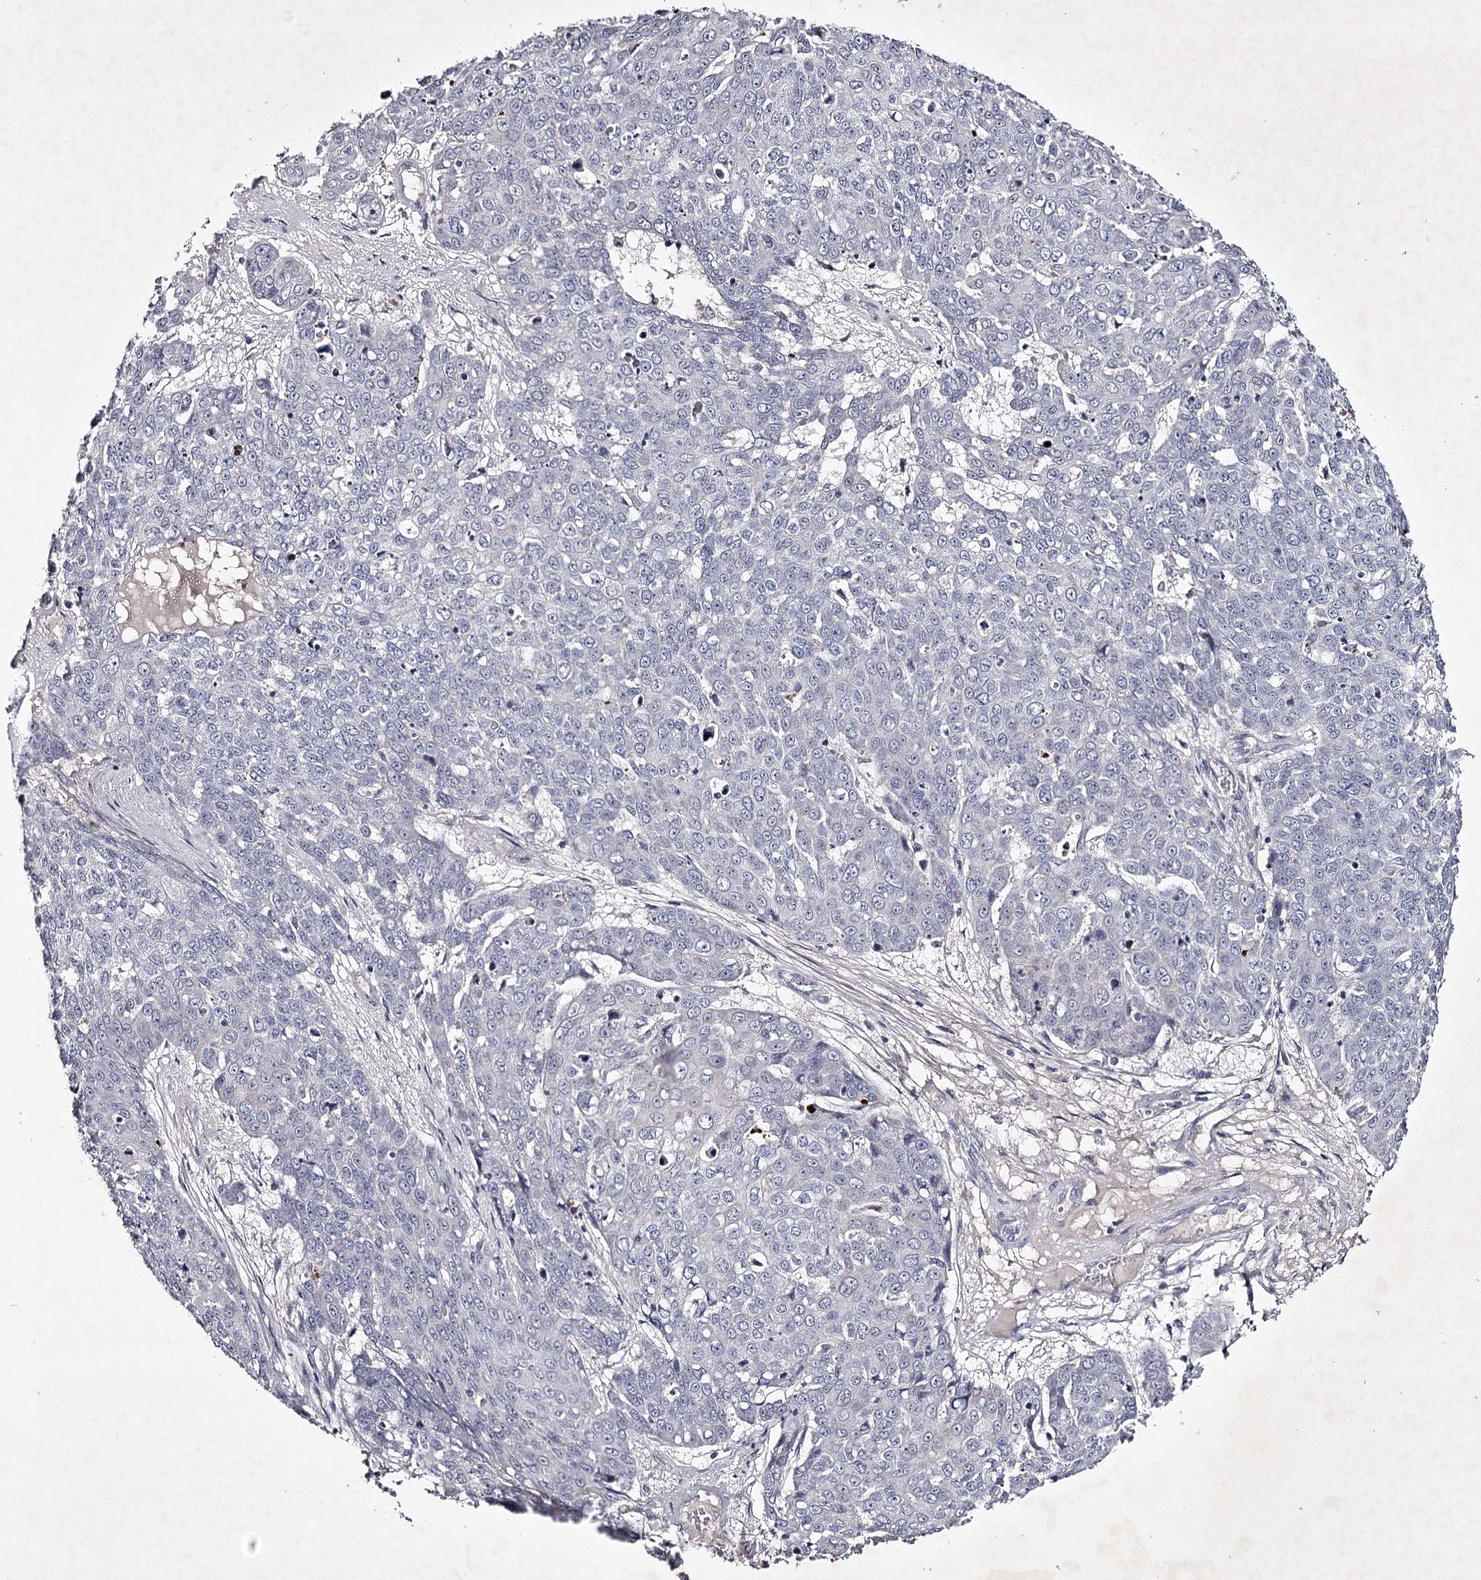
{"staining": {"intensity": "negative", "quantity": "none", "location": "none"}, "tissue": "skin cancer", "cell_type": "Tumor cells", "image_type": "cancer", "snomed": [{"axis": "morphology", "description": "Squamous cell carcinoma, NOS"}, {"axis": "topography", "description": "Skin"}], "caption": "A histopathology image of skin cancer (squamous cell carcinoma) stained for a protein displays no brown staining in tumor cells. Nuclei are stained in blue.", "gene": "FDXACB1", "patient": {"sex": "male", "age": 71}}